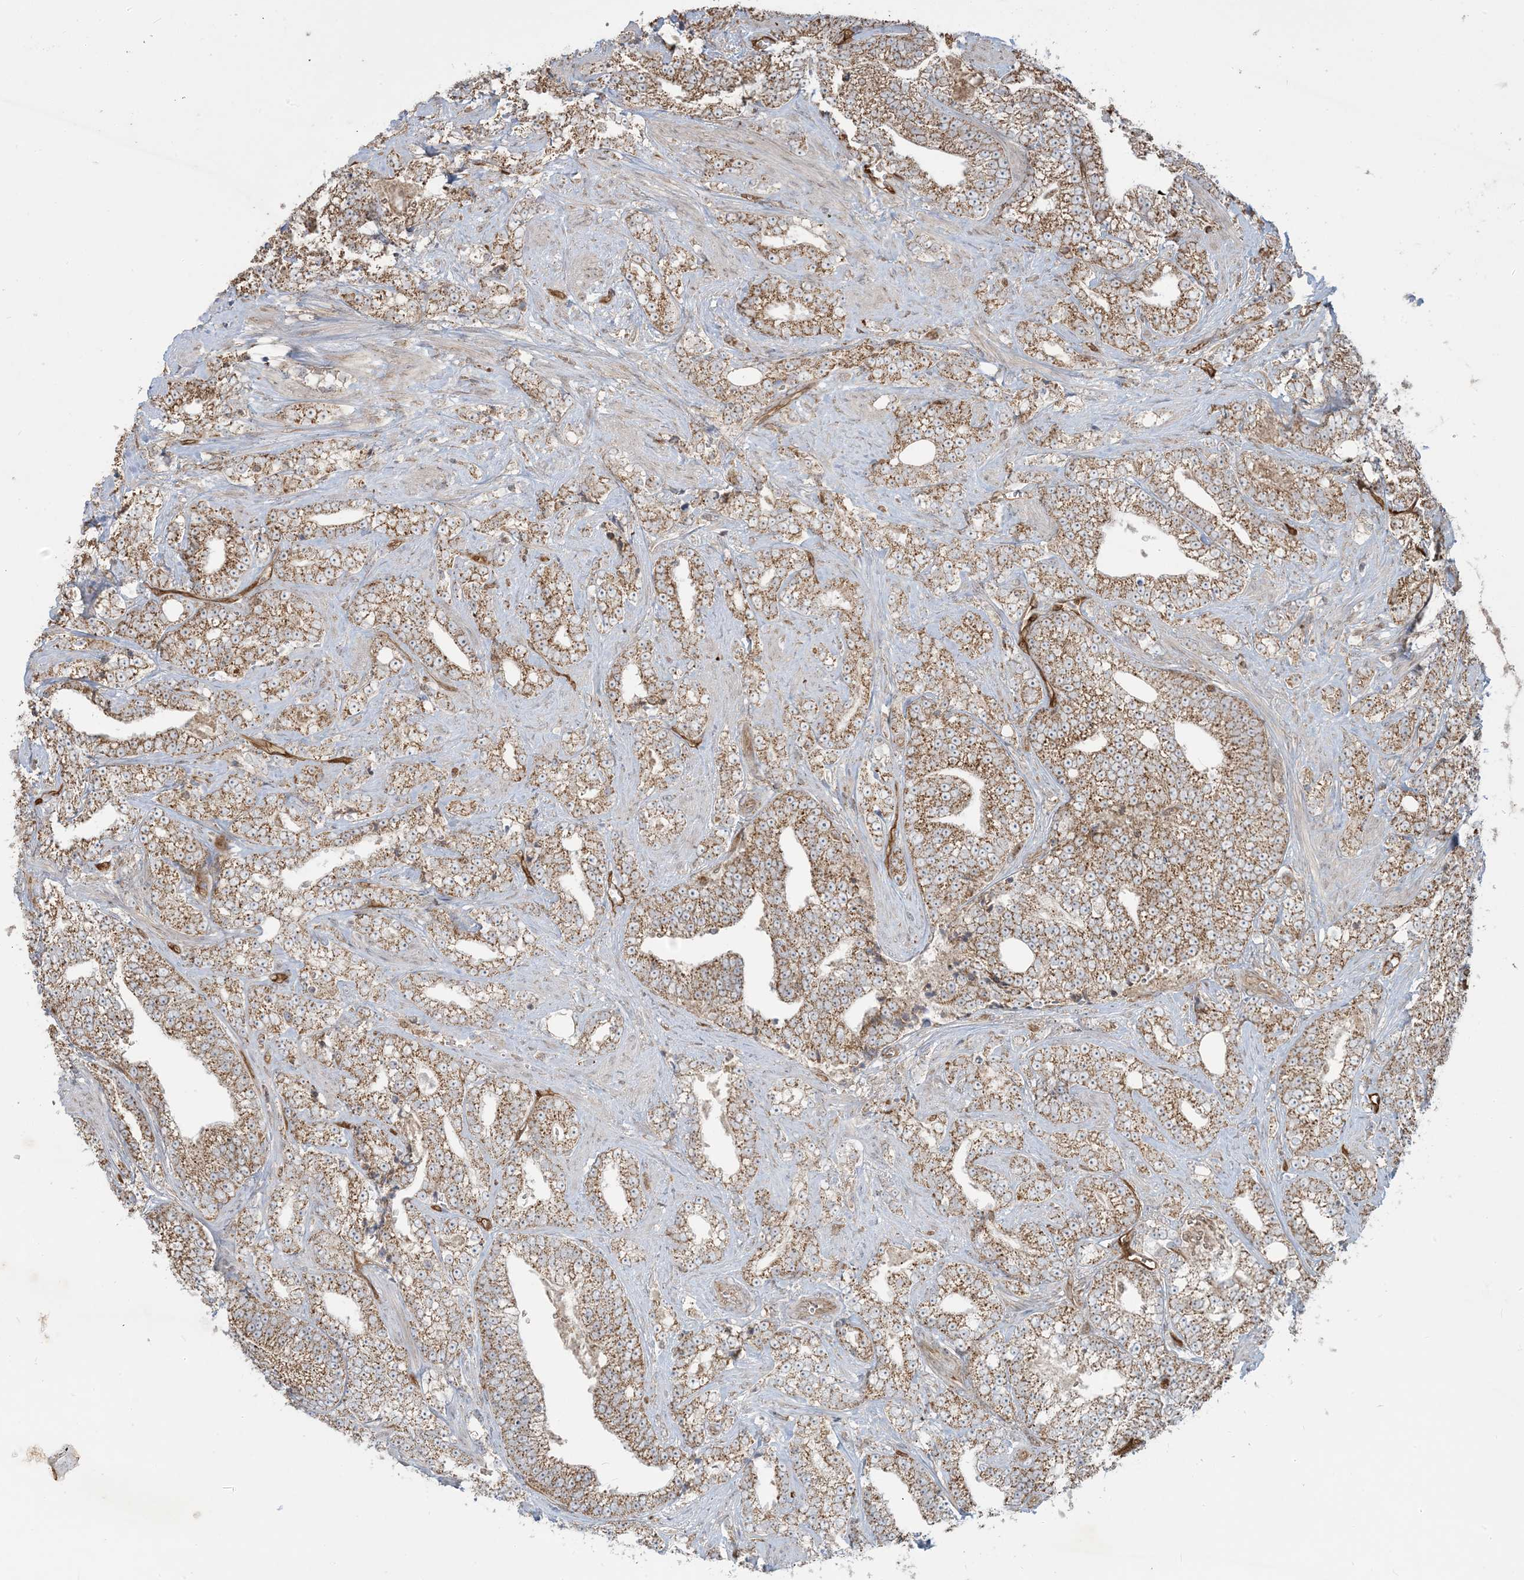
{"staining": {"intensity": "moderate", "quantity": ">75%", "location": "cytoplasmic/membranous"}, "tissue": "prostate cancer", "cell_type": "Tumor cells", "image_type": "cancer", "snomed": [{"axis": "morphology", "description": "Adenocarcinoma, High grade"}, {"axis": "topography", "description": "Prostate and seminal vesicle, NOS"}], "caption": "This is an image of immunohistochemistry staining of prostate cancer, which shows moderate staining in the cytoplasmic/membranous of tumor cells.", "gene": "PPM1F", "patient": {"sex": "male", "age": 67}}